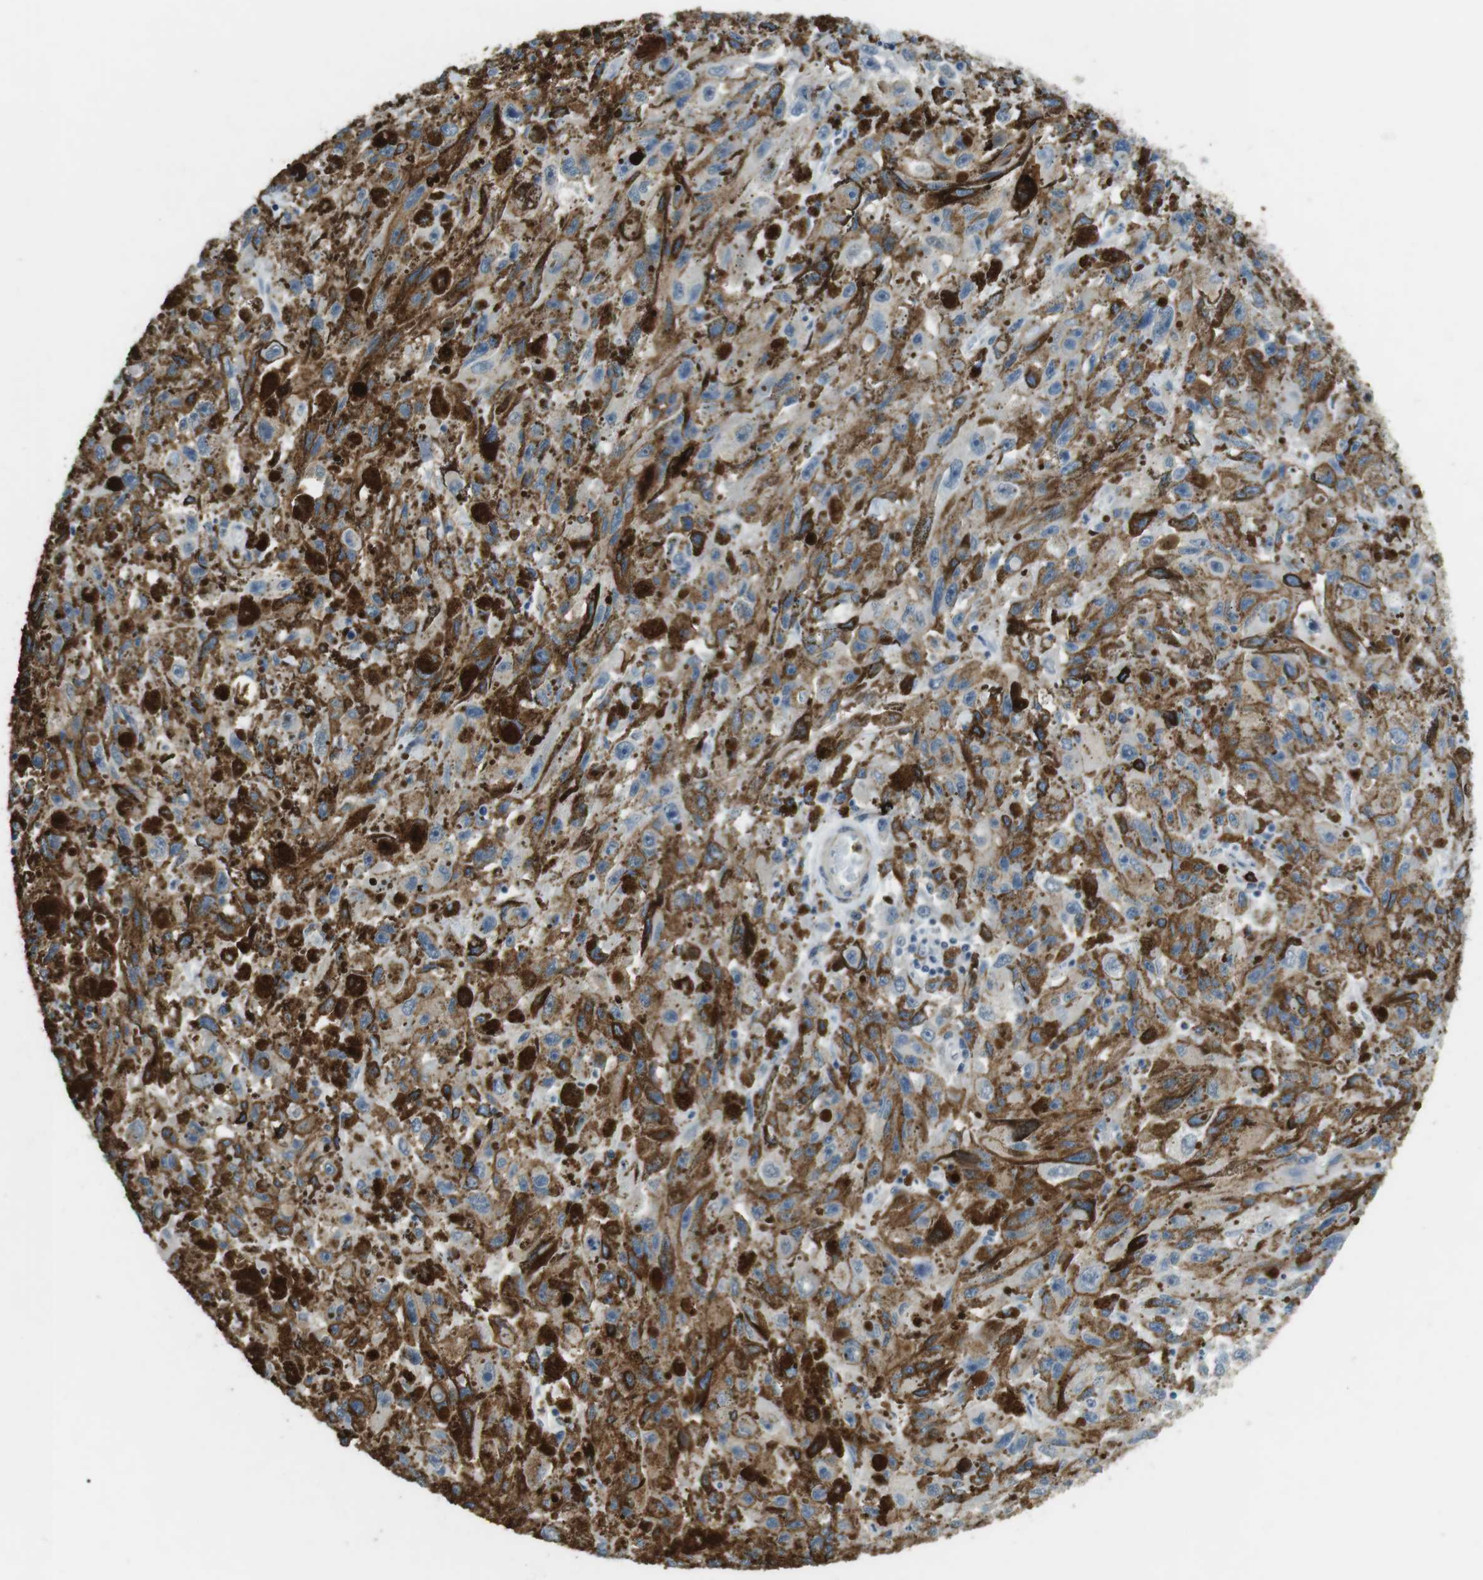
{"staining": {"intensity": "negative", "quantity": "none", "location": "none"}, "tissue": "melanoma", "cell_type": "Tumor cells", "image_type": "cancer", "snomed": [{"axis": "morphology", "description": "Malignant melanoma, NOS"}, {"axis": "topography", "description": "Skin"}], "caption": "Melanoma stained for a protein using immunohistochemistry (IHC) reveals no expression tumor cells.", "gene": "GZMM", "patient": {"sex": "male", "age": 59}}